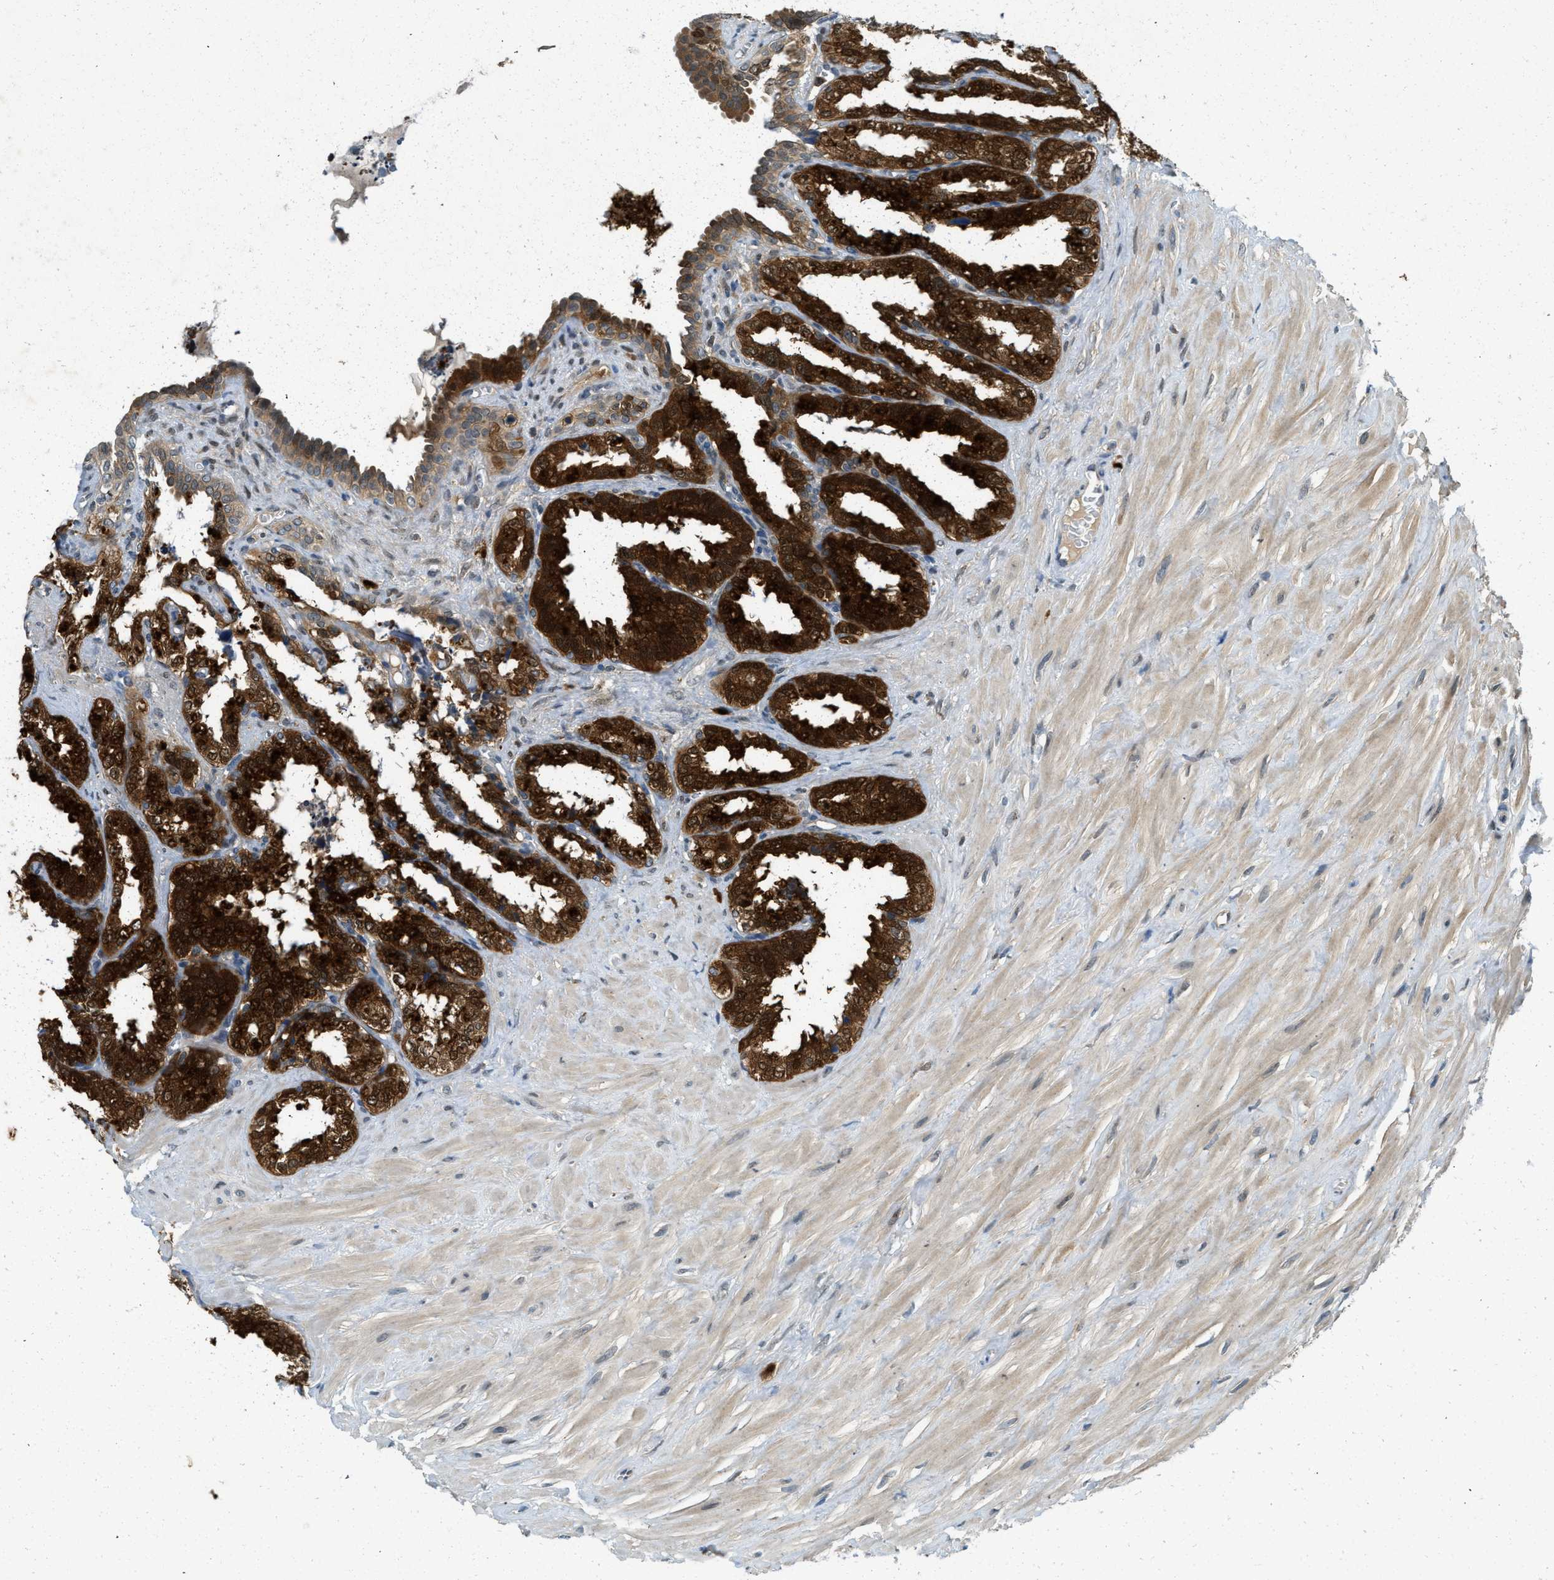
{"staining": {"intensity": "strong", "quantity": ">75%", "location": "cytoplasmic/membranous,nuclear"}, "tissue": "seminal vesicle", "cell_type": "Glandular cells", "image_type": "normal", "snomed": [{"axis": "morphology", "description": "Normal tissue, NOS"}, {"axis": "topography", "description": "Seminal veicle"}], "caption": "IHC image of normal human seminal vesicle stained for a protein (brown), which demonstrates high levels of strong cytoplasmic/membranous,nuclear expression in about >75% of glandular cells.", "gene": "GMPPB", "patient": {"sex": "male", "age": 64}}